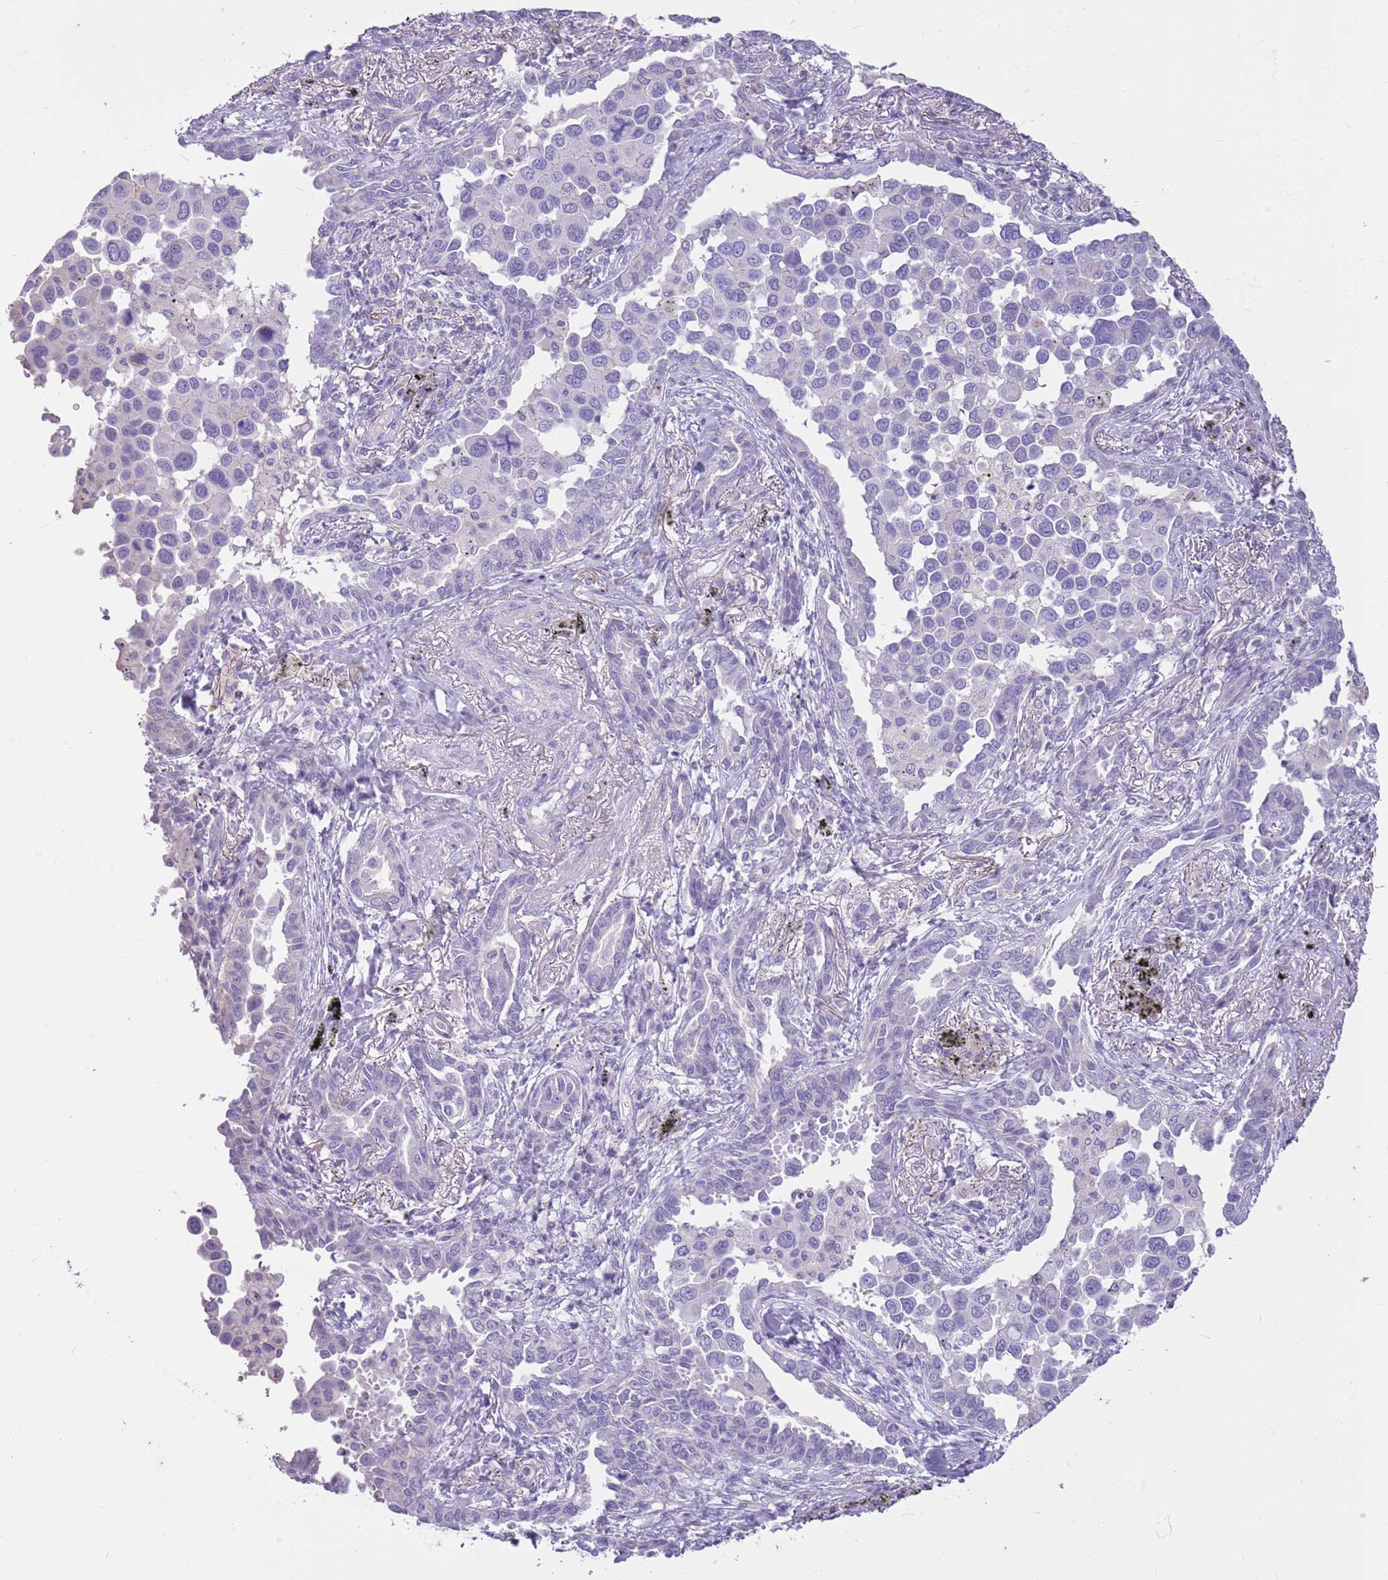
{"staining": {"intensity": "negative", "quantity": "none", "location": "none"}, "tissue": "lung cancer", "cell_type": "Tumor cells", "image_type": "cancer", "snomed": [{"axis": "morphology", "description": "Adenocarcinoma, NOS"}, {"axis": "topography", "description": "Lung"}], "caption": "Immunohistochemical staining of lung adenocarcinoma demonstrates no significant staining in tumor cells.", "gene": "CNPPD1", "patient": {"sex": "male", "age": 67}}